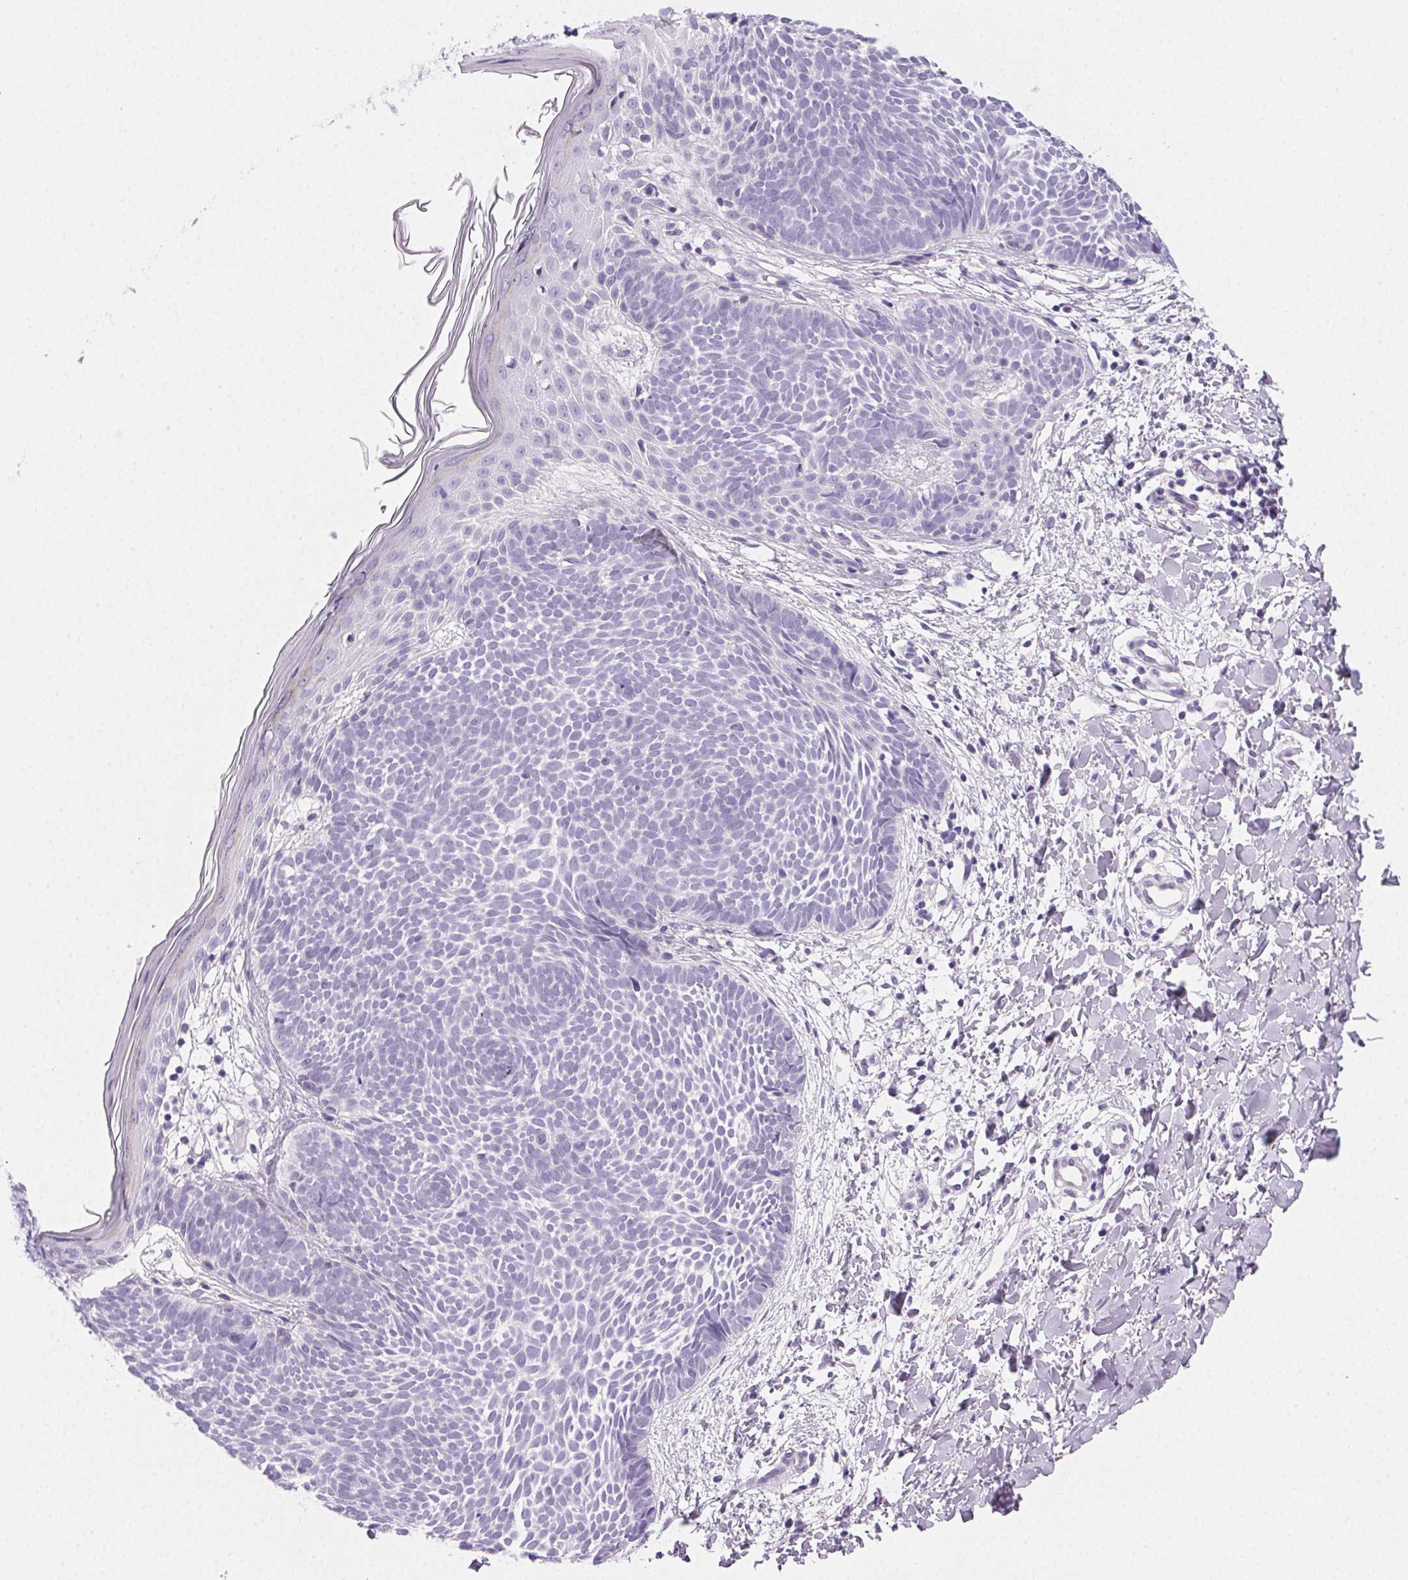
{"staining": {"intensity": "negative", "quantity": "none", "location": "none"}, "tissue": "skin cancer", "cell_type": "Tumor cells", "image_type": "cancer", "snomed": [{"axis": "morphology", "description": "Basal cell carcinoma"}, {"axis": "topography", "description": "Skin"}], "caption": "Tumor cells show no significant protein positivity in skin cancer. (DAB IHC, high magnification).", "gene": "PRSS3", "patient": {"sex": "female", "age": 51}}